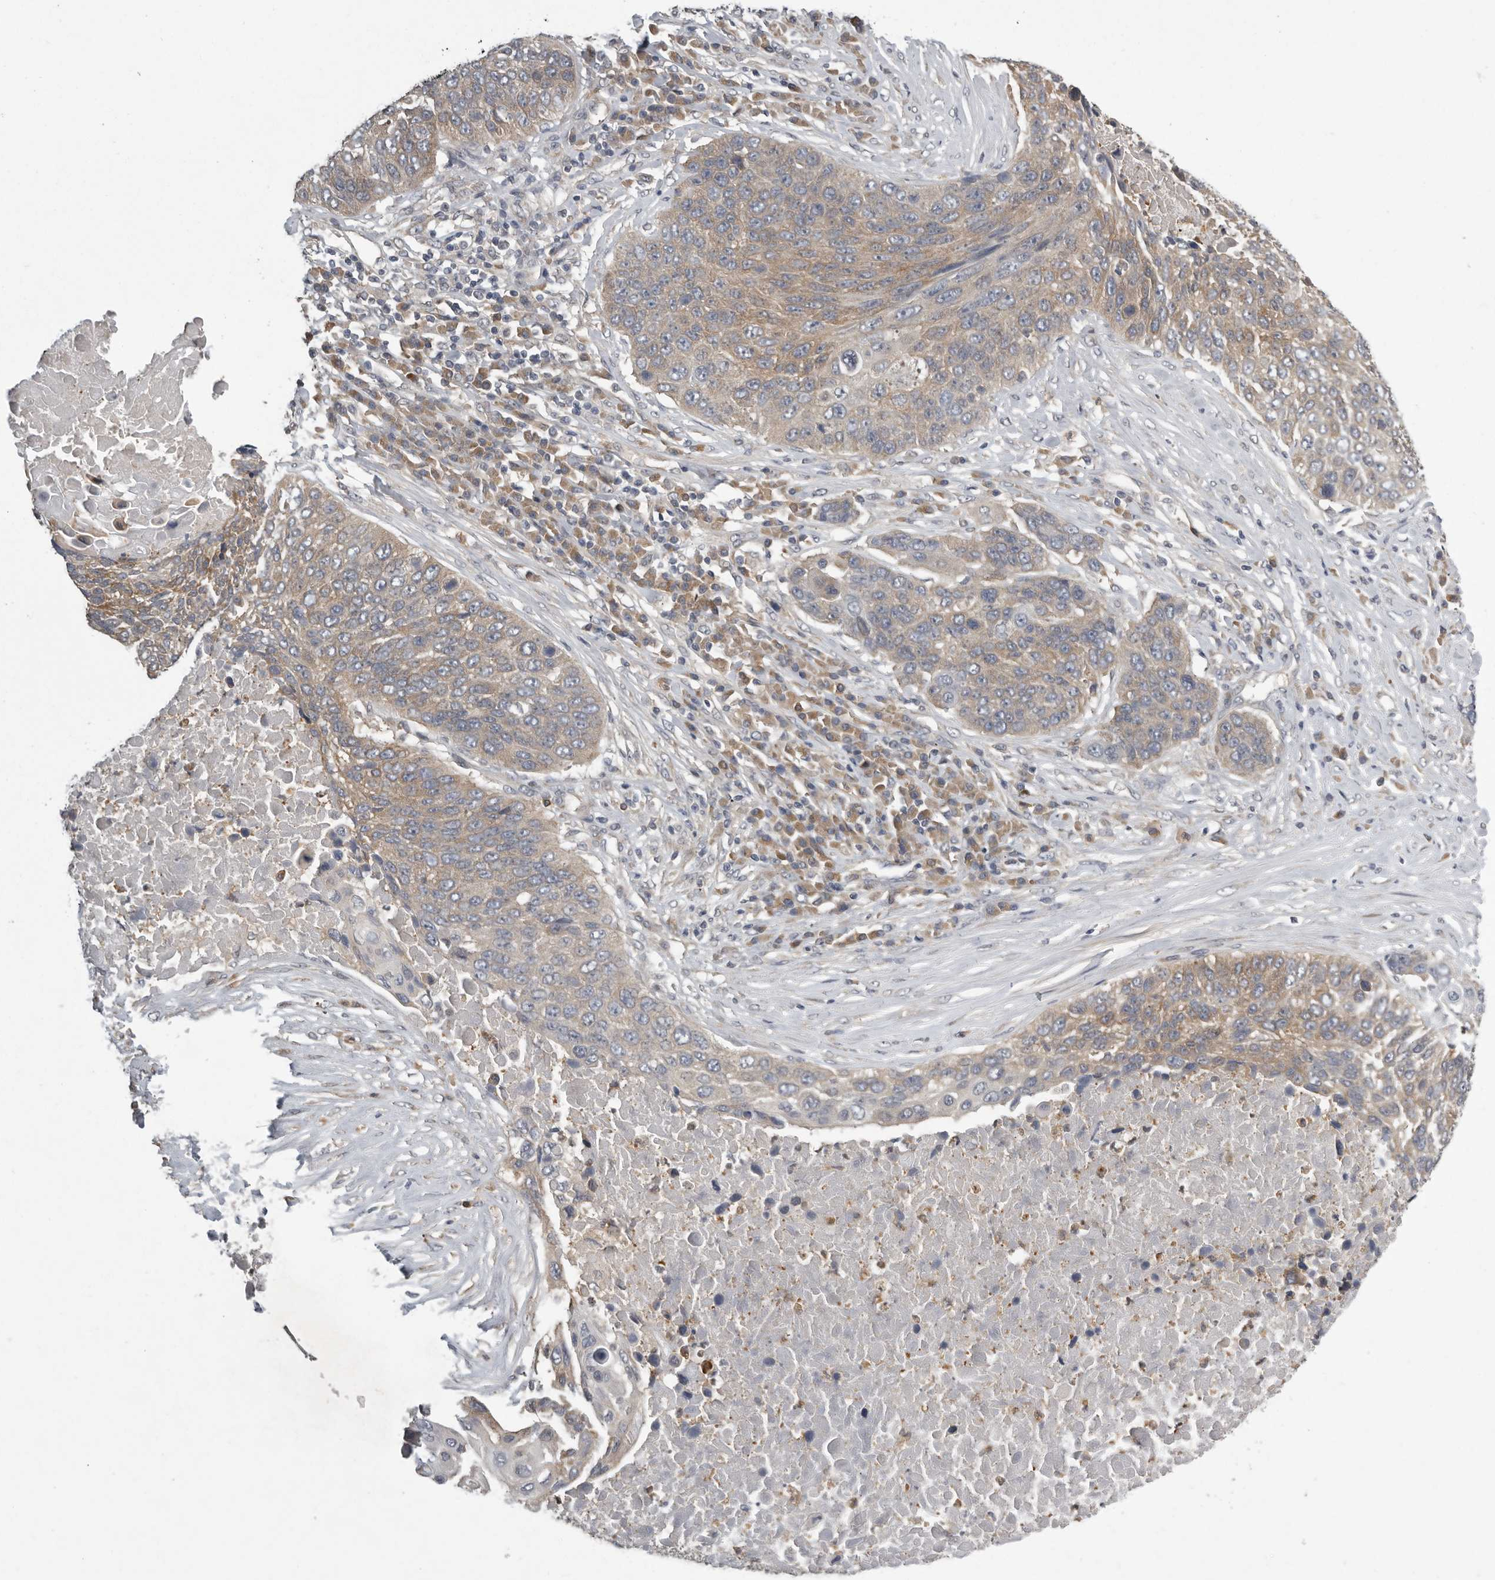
{"staining": {"intensity": "weak", "quantity": ">75%", "location": "cytoplasmic/membranous"}, "tissue": "lung cancer", "cell_type": "Tumor cells", "image_type": "cancer", "snomed": [{"axis": "morphology", "description": "Squamous cell carcinoma, NOS"}, {"axis": "topography", "description": "Lung"}], "caption": "Squamous cell carcinoma (lung) was stained to show a protein in brown. There is low levels of weak cytoplasmic/membranous expression in about >75% of tumor cells.", "gene": "RALGPS2", "patient": {"sex": "male", "age": 66}}